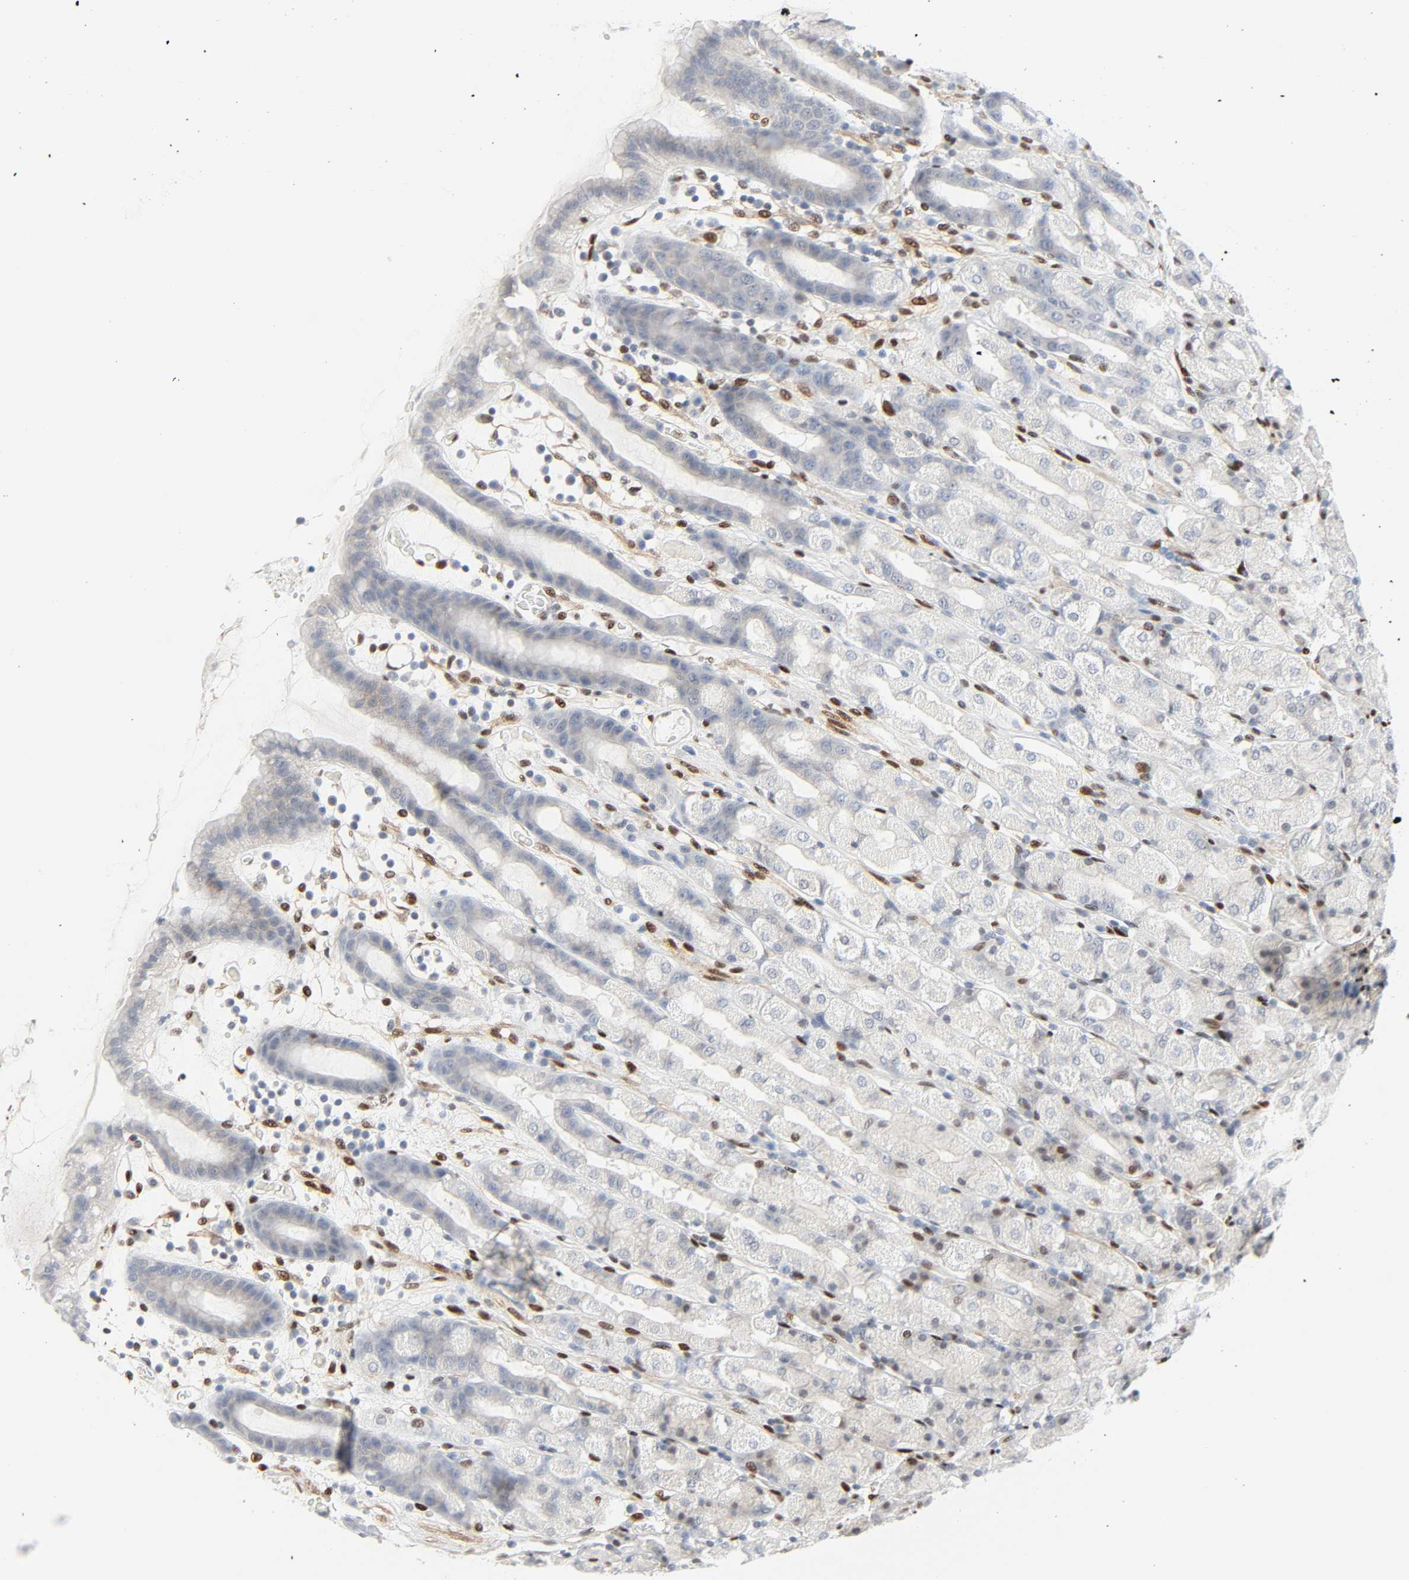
{"staining": {"intensity": "weak", "quantity": "<25%", "location": "cytoplasmic/membranous"}, "tissue": "stomach", "cell_type": "Glandular cells", "image_type": "normal", "snomed": [{"axis": "morphology", "description": "Normal tissue, NOS"}, {"axis": "topography", "description": "Stomach, upper"}], "caption": "This is an immunohistochemistry (IHC) histopathology image of normal stomach. There is no staining in glandular cells.", "gene": "ZBTB16", "patient": {"sex": "male", "age": 68}}